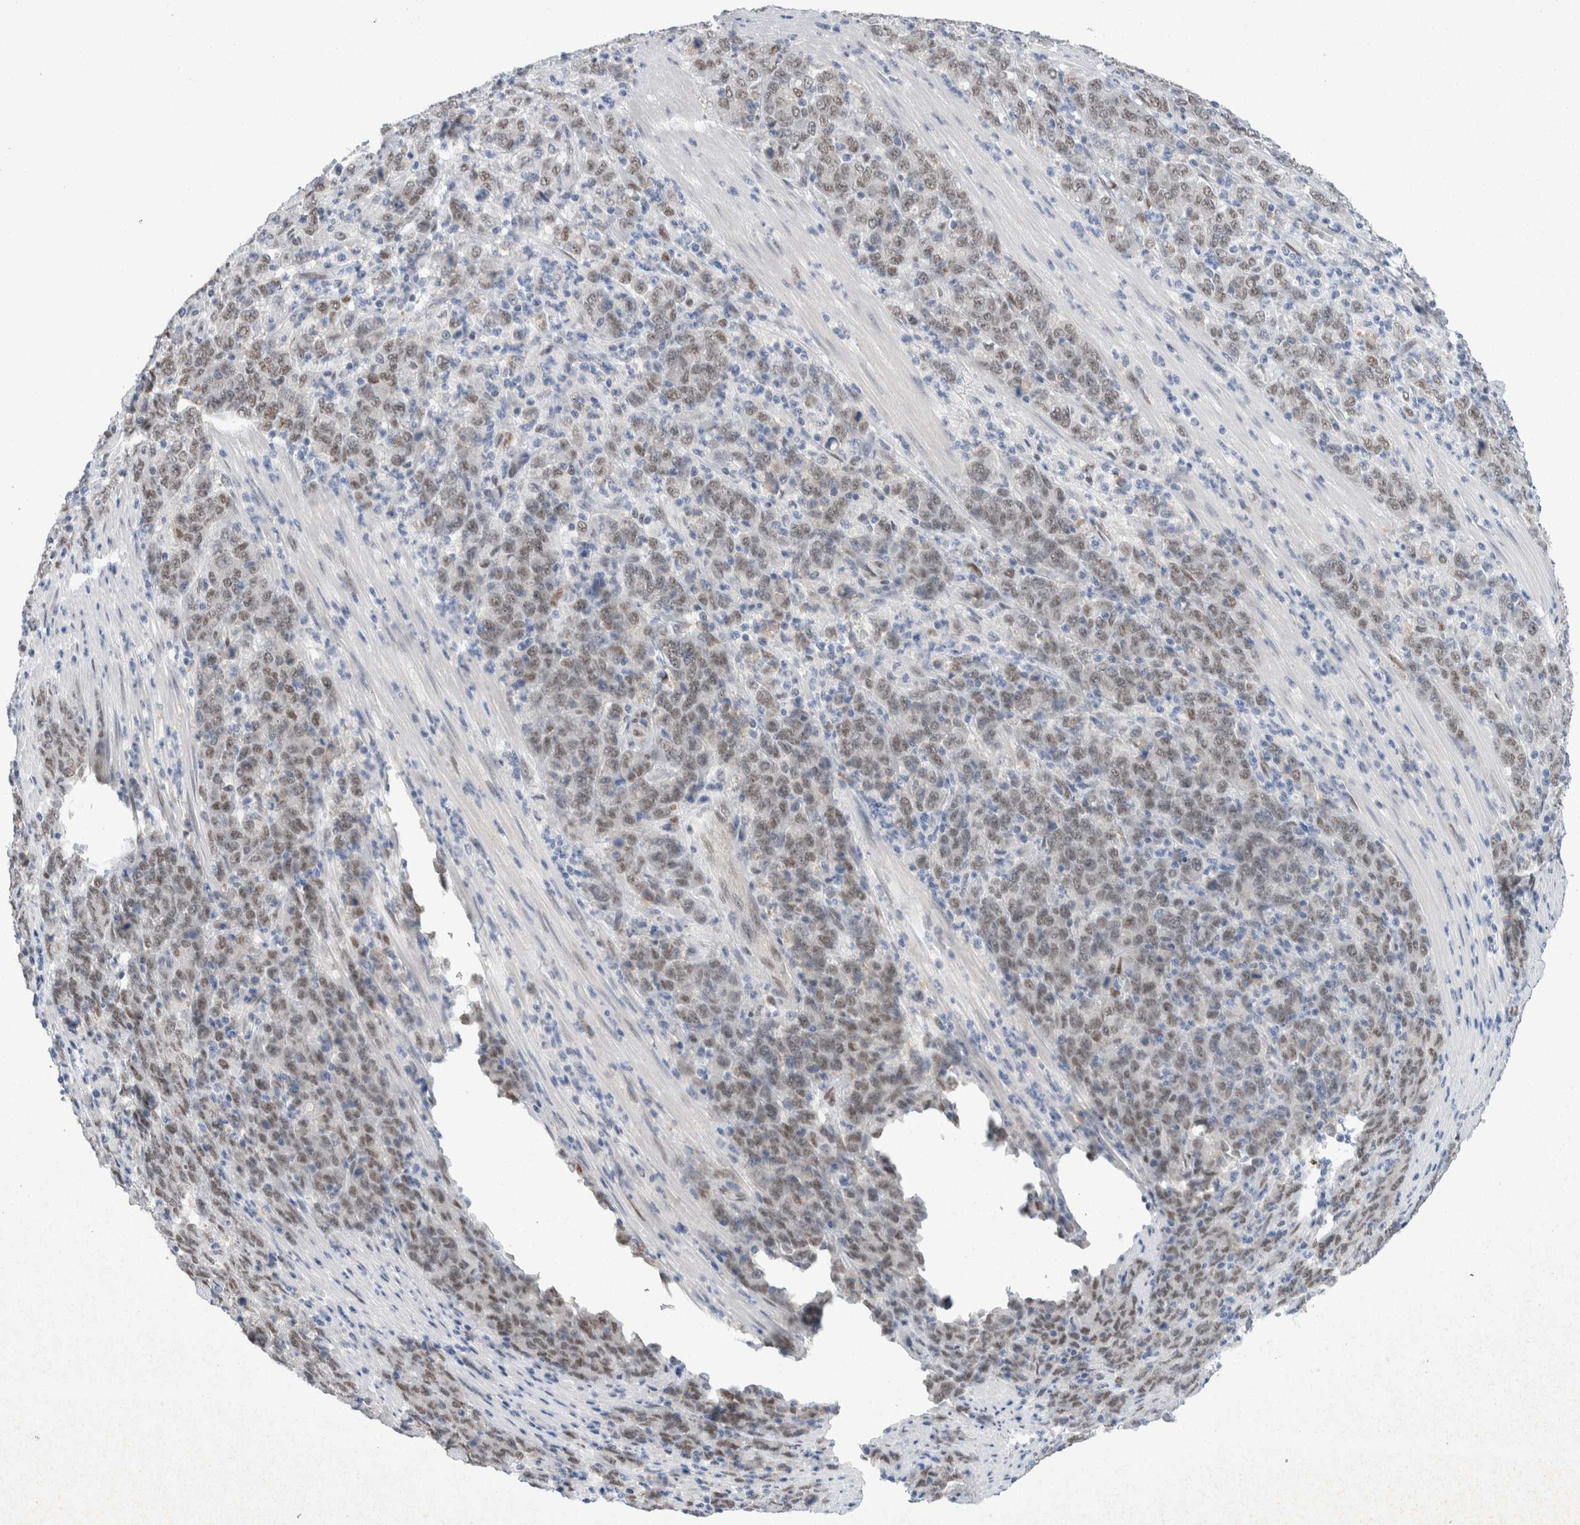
{"staining": {"intensity": "weak", "quantity": "25%-75%", "location": "nuclear"}, "tissue": "stomach cancer", "cell_type": "Tumor cells", "image_type": "cancer", "snomed": [{"axis": "morphology", "description": "Adenocarcinoma, NOS"}, {"axis": "topography", "description": "Stomach, lower"}], "caption": "Protein expression analysis of human stomach cancer (adenocarcinoma) reveals weak nuclear positivity in approximately 25%-75% of tumor cells.", "gene": "PRMT1", "patient": {"sex": "female", "age": 71}}